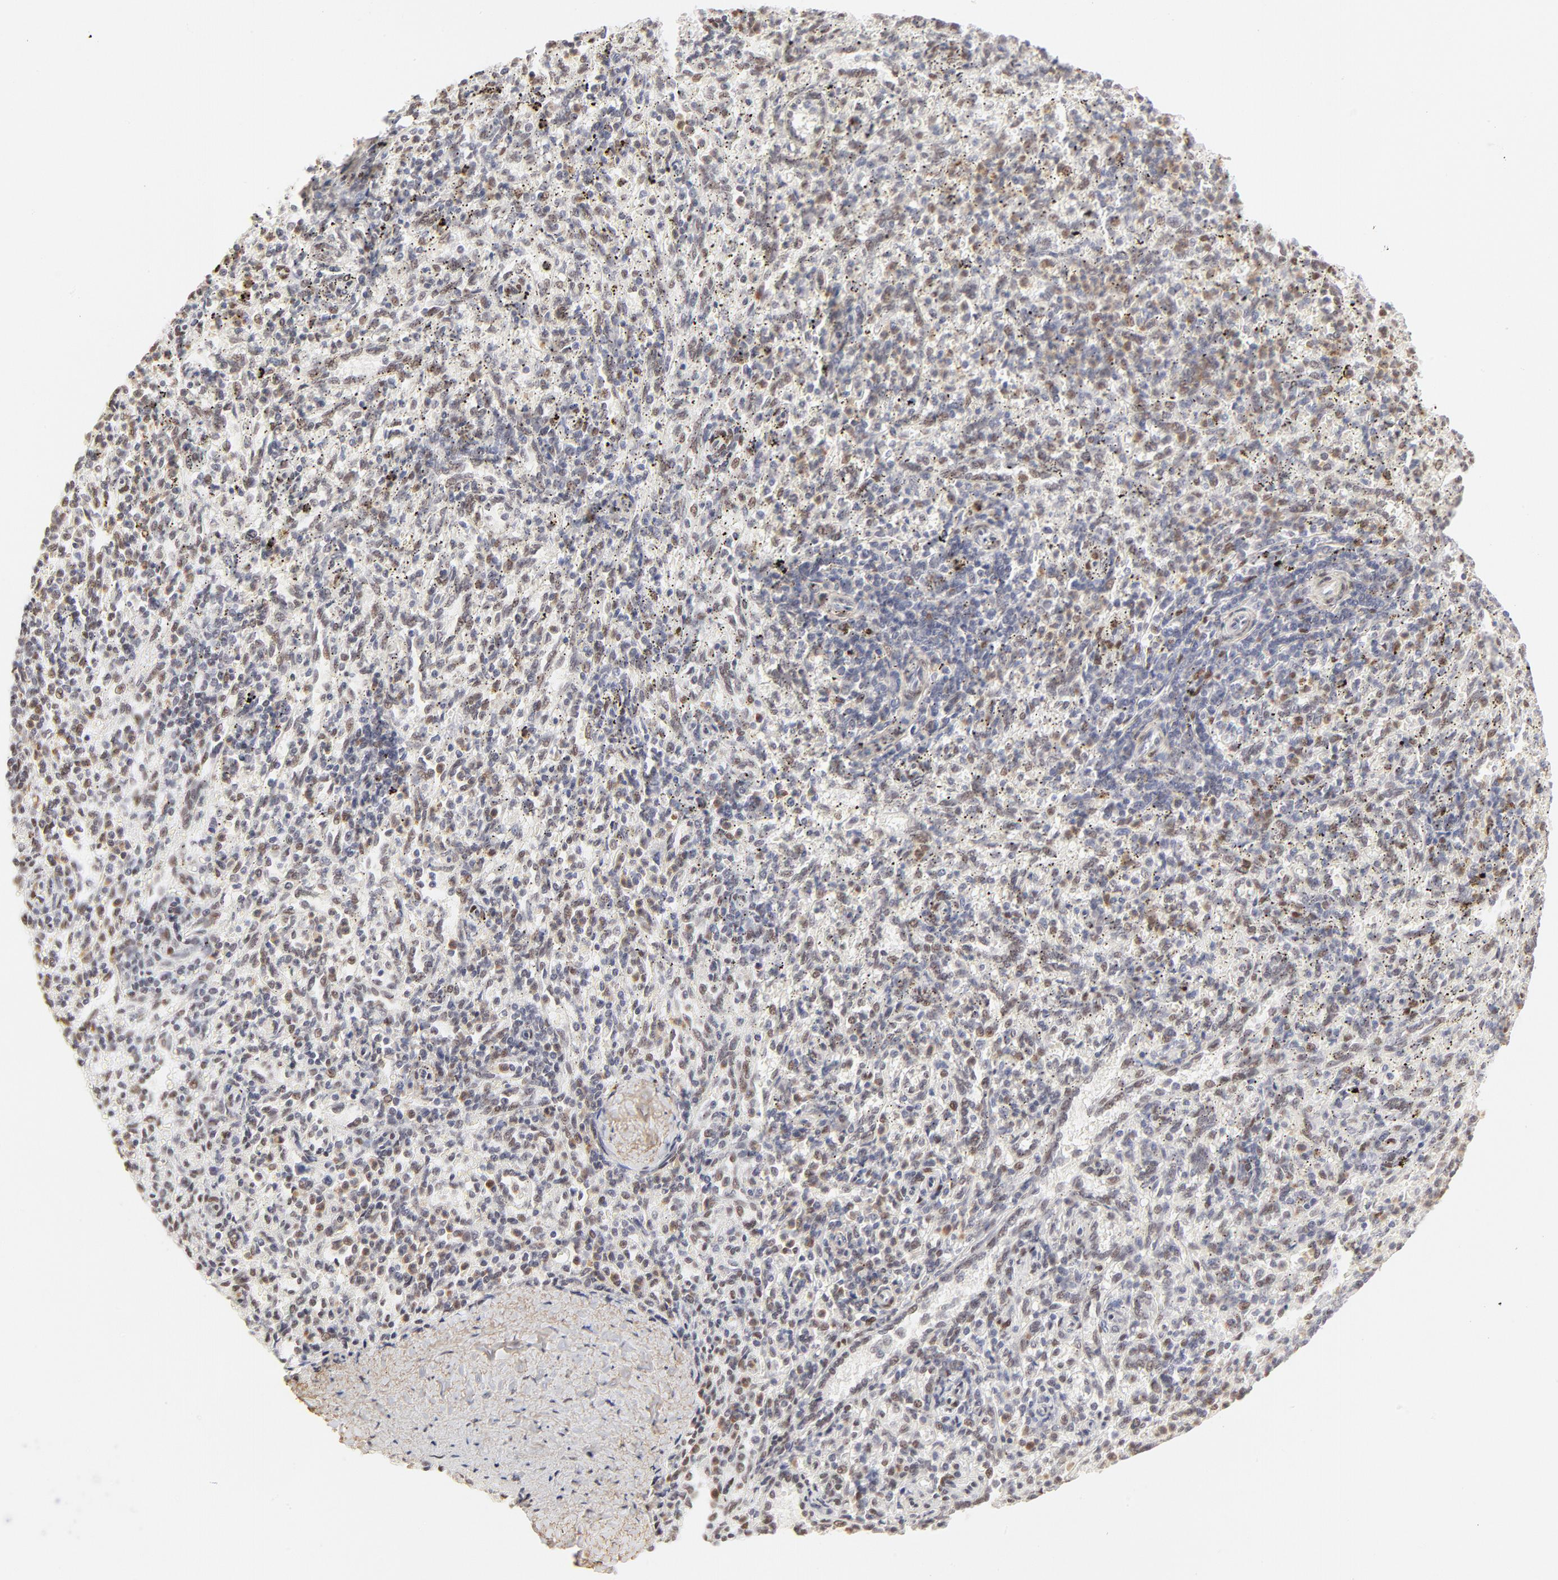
{"staining": {"intensity": "moderate", "quantity": "<25%", "location": "nuclear"}, "tissue": "spleen", "cell_type": "Cells in red pulp", "image_type": "normal", "snomed": [{"axis": "morphology", "description": "Normal tissue, NOS"}, {"axis": "topography", "description": "Spleen"}], "caption": "Spleen stained for a protein (brown) displays moderate nuclear positive expression in about <25% of cells in red pulp.", "gene": "PBX1", "patient": {"sex": "female", "age": 10}}